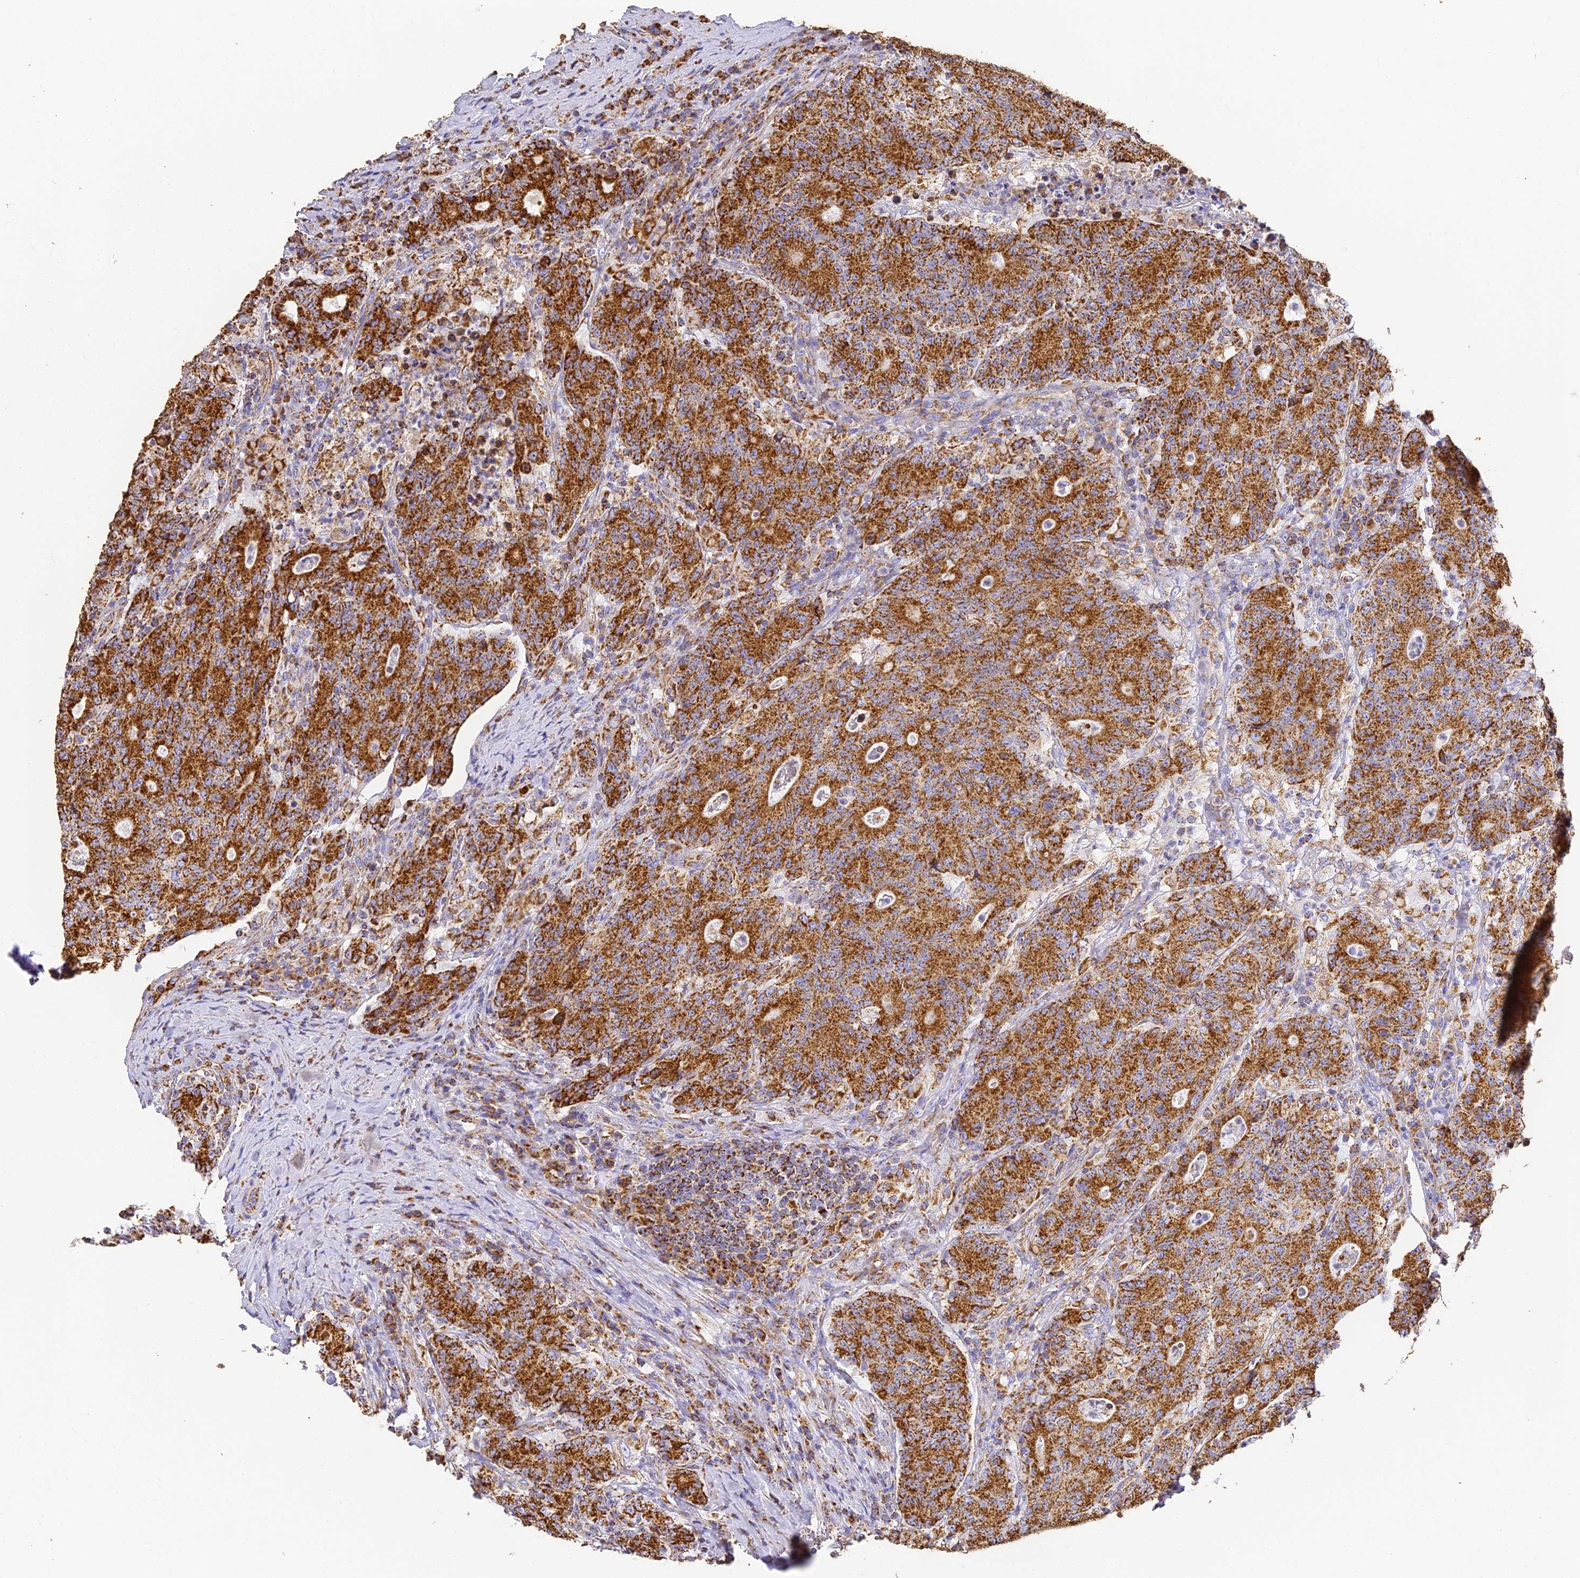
{"staining": {"intensity": "strong", "quantity": ">75%", "location": "cytoplasmic/membranous"}, "tissue": "colorectal cancer", "cell_type": "Tumor cells", "image_type": "cancer", "snomed": [{"axis": "morphology", "description": "Adenocarcinoma, NOS"}, {"axis": "topography", "description": "Colon"}], "caption": "Immunohistochemical staining of human colorectal adenocarcinoma demonstrates high levels of strong cytoplasmic/membranous protein expression in approximately >75% of tumor cells.", "gene": "COX6C", "patient": {"sex": "female", "age": 75}}